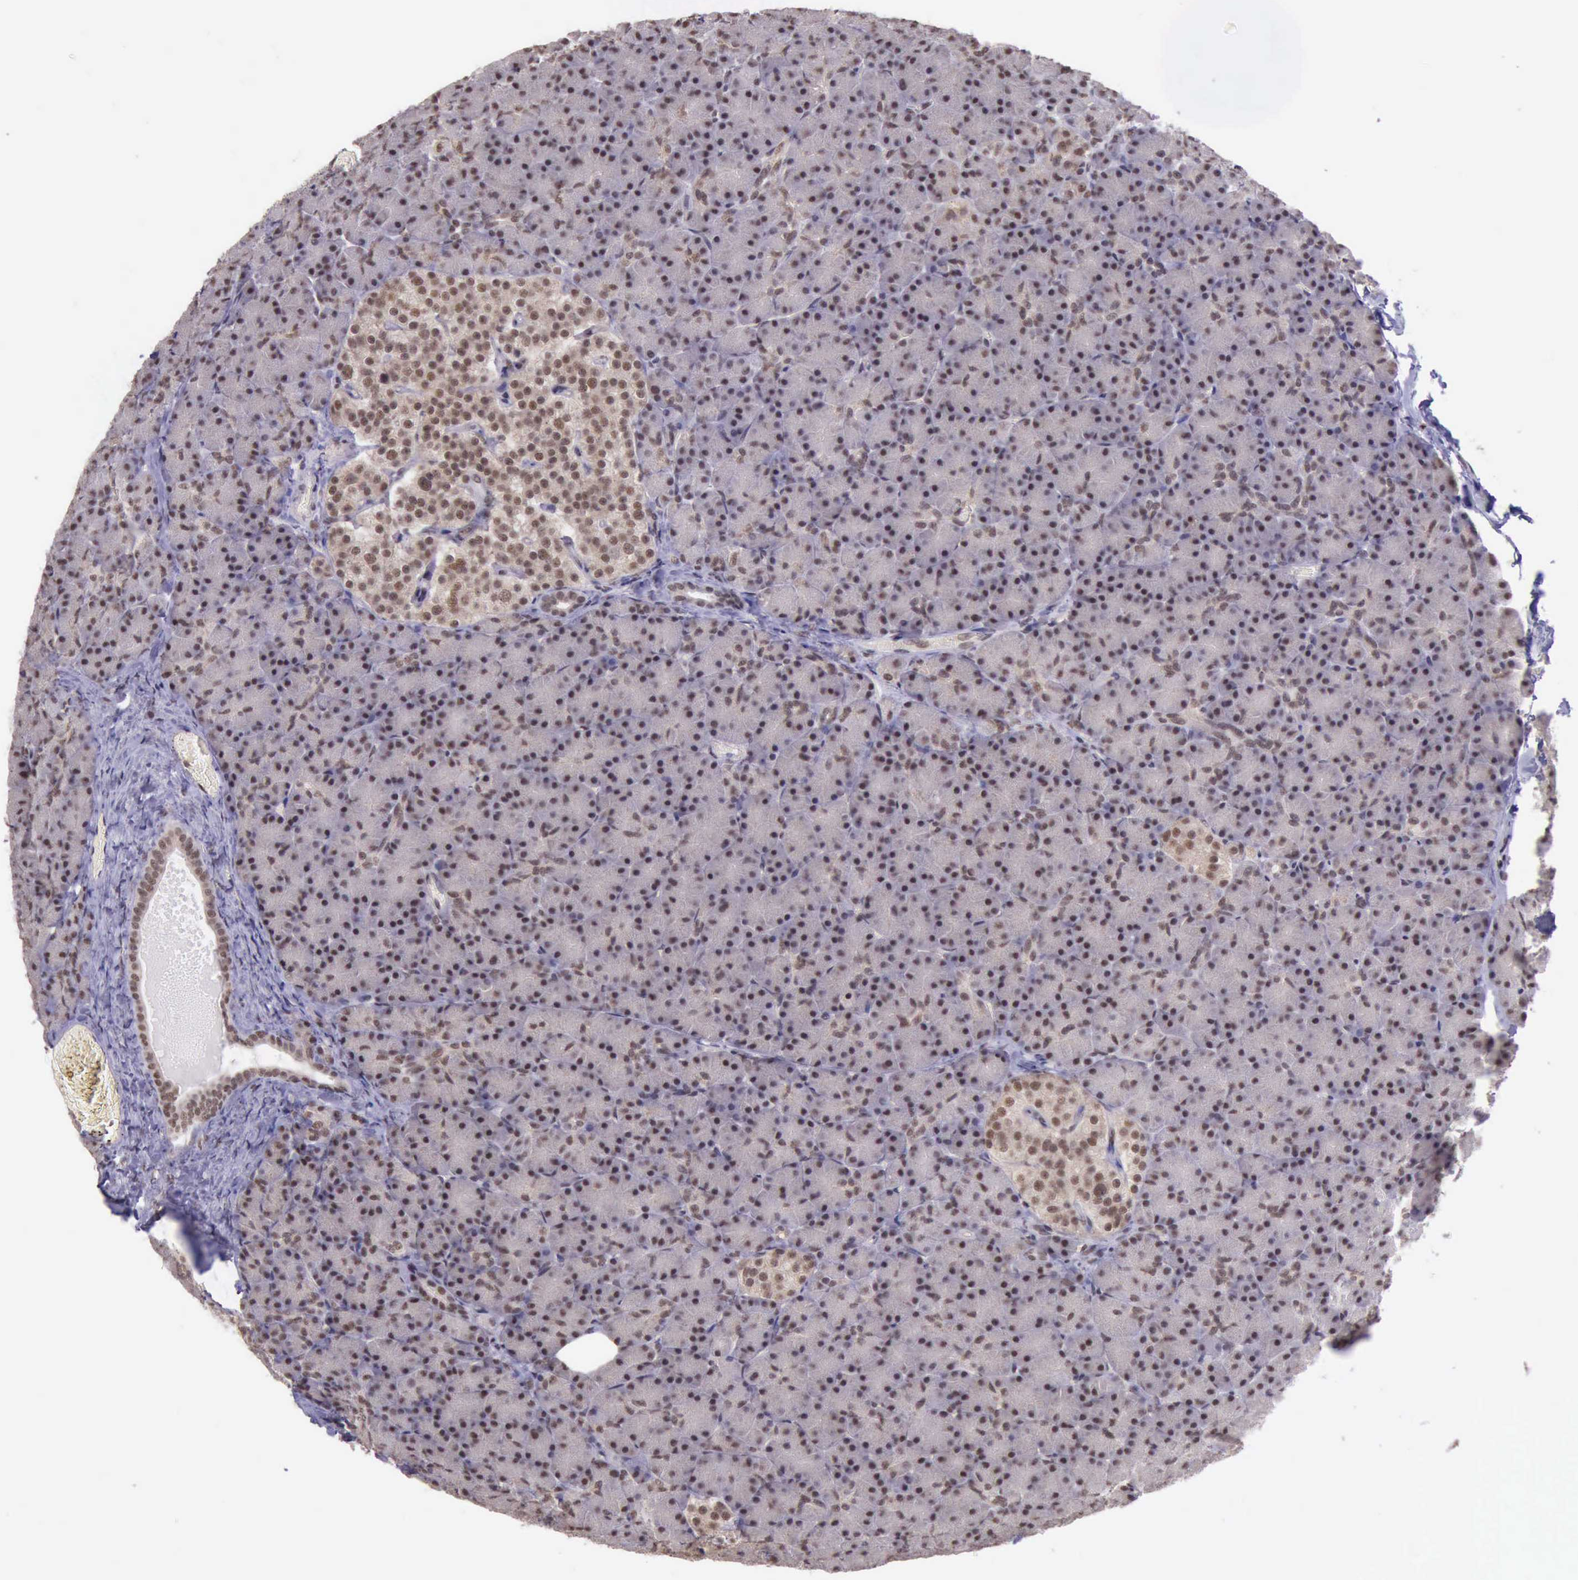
{"staining": {"intensity": "moderate", "quantity": ">75%", "location": "nuclear"}, "tissue": "pancreas", "cell_type": "Exocrine glandular cells", "image_type": "normal", "snomed": [{"axis": "morphology", "description": "Normal tissue, NOS"}, {"axis": "topography", "description": "Pancreas"}], "caption": "Immunohistochemistry (IHC) of benign pancreas shows medium levels of moderate nuclear positivity in about >75% of exocrine glandular cells. (Brightfield microscopy of DAB IHC at high magnification).", "gene": "PRPF39", "patient": {"sex": "female", "age": 43}}